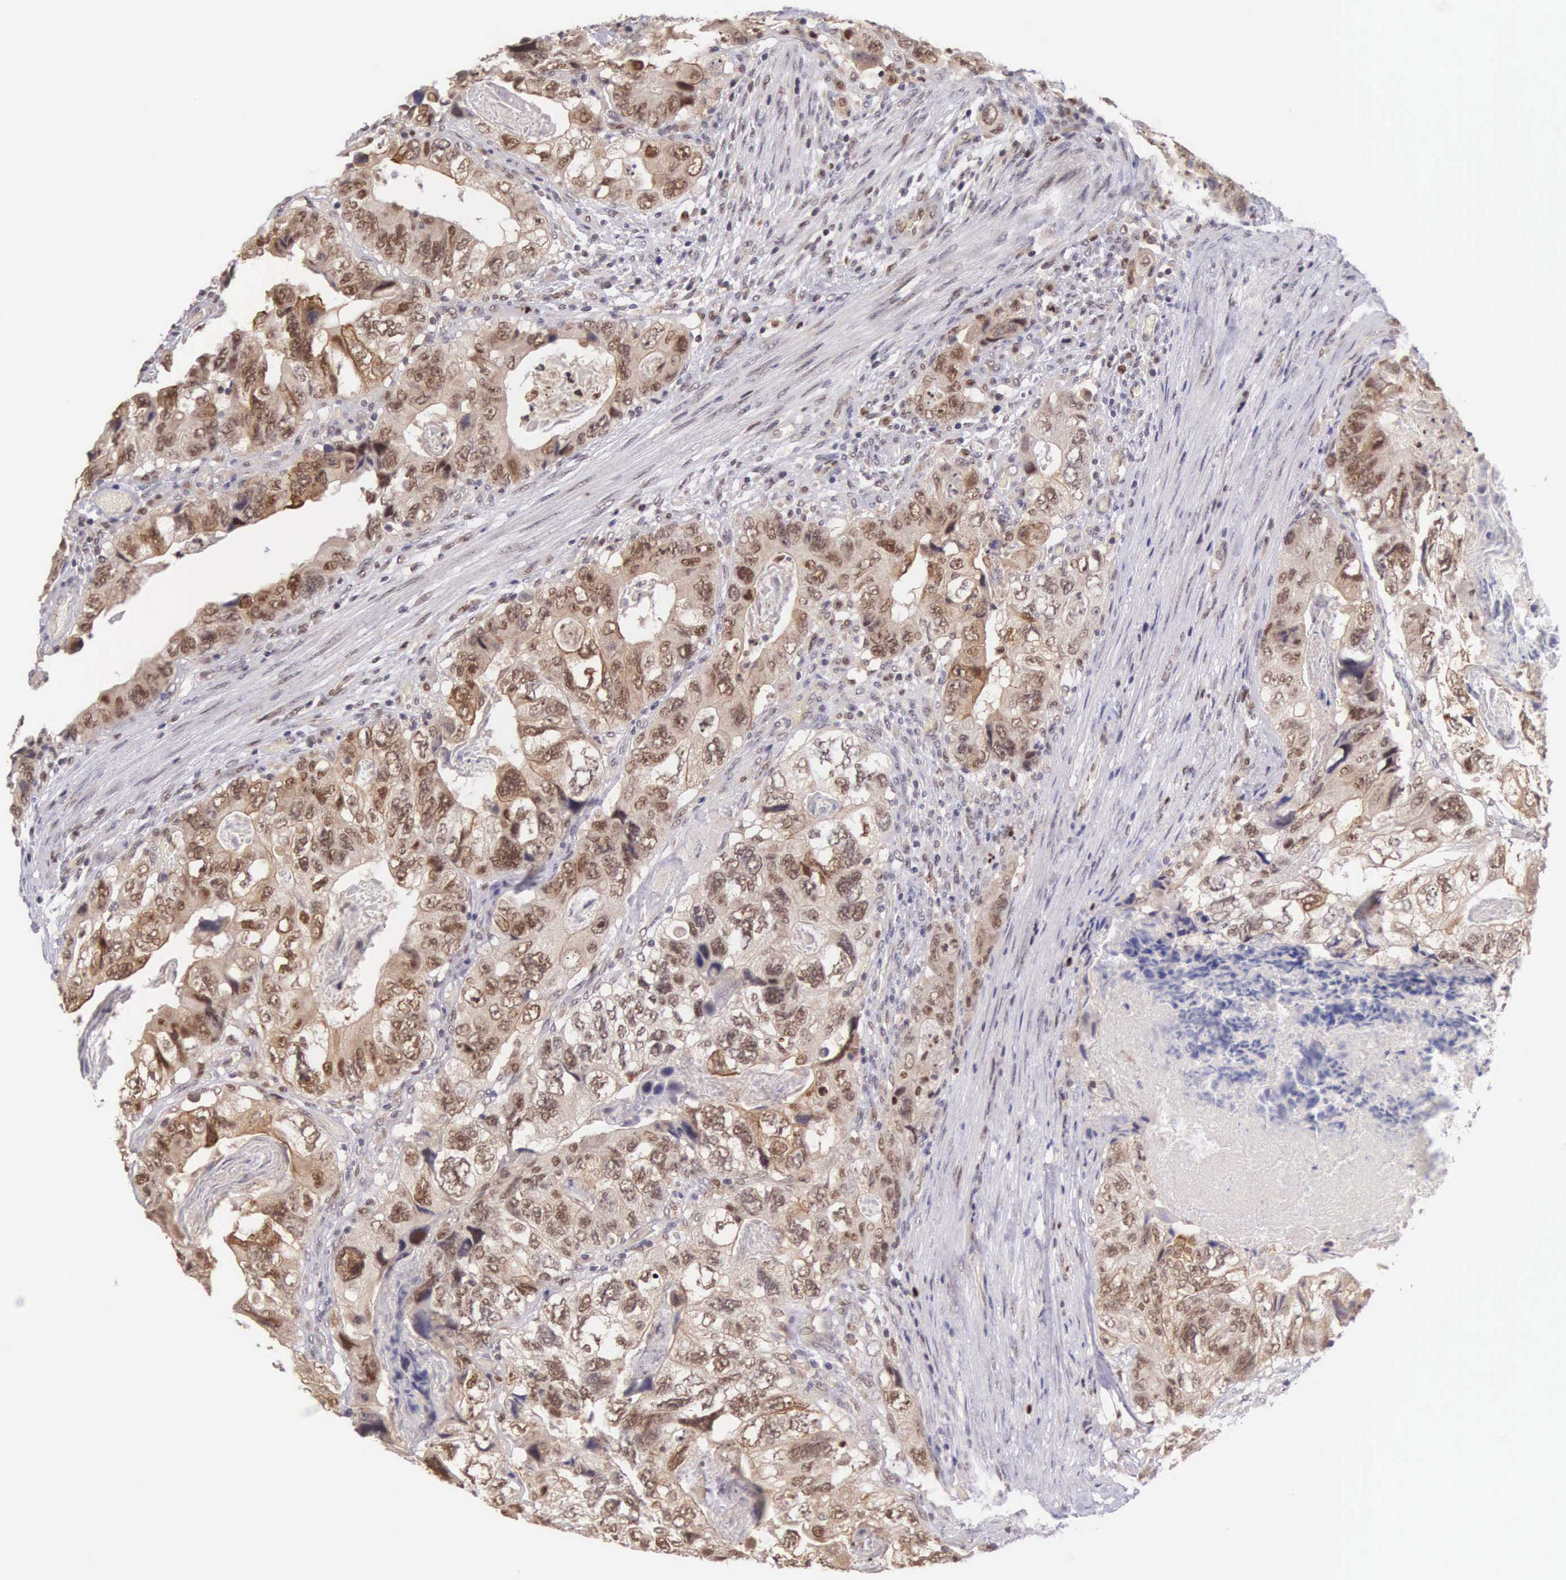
{"staining": {"intensity": "moderate", "quantity": "25%-75%", "location": "cytoplasmic/membranous,nuclear"}, "tissue": "colorectal cancer", "cell_type": "Tumor cells", "image_type": "cancer", "snomed": [{"axis": "morphology", "description": "Adenocarcinoma, NOS"}, {"axis": "topography", "description": "Rectum"}], "caption": "Tumor cells display medium levels of moderate cytoplasmic/membranous and nuclear expression in approximately 25%-75% of cells in colorectal adenocarcinoma. The staining was performed using DAB, with brown indicating positive protein expression. Nuclei are stained blue with hematoxylin.", "gene": "GRK3", "patient": {"sex": "female", "age": 82}}